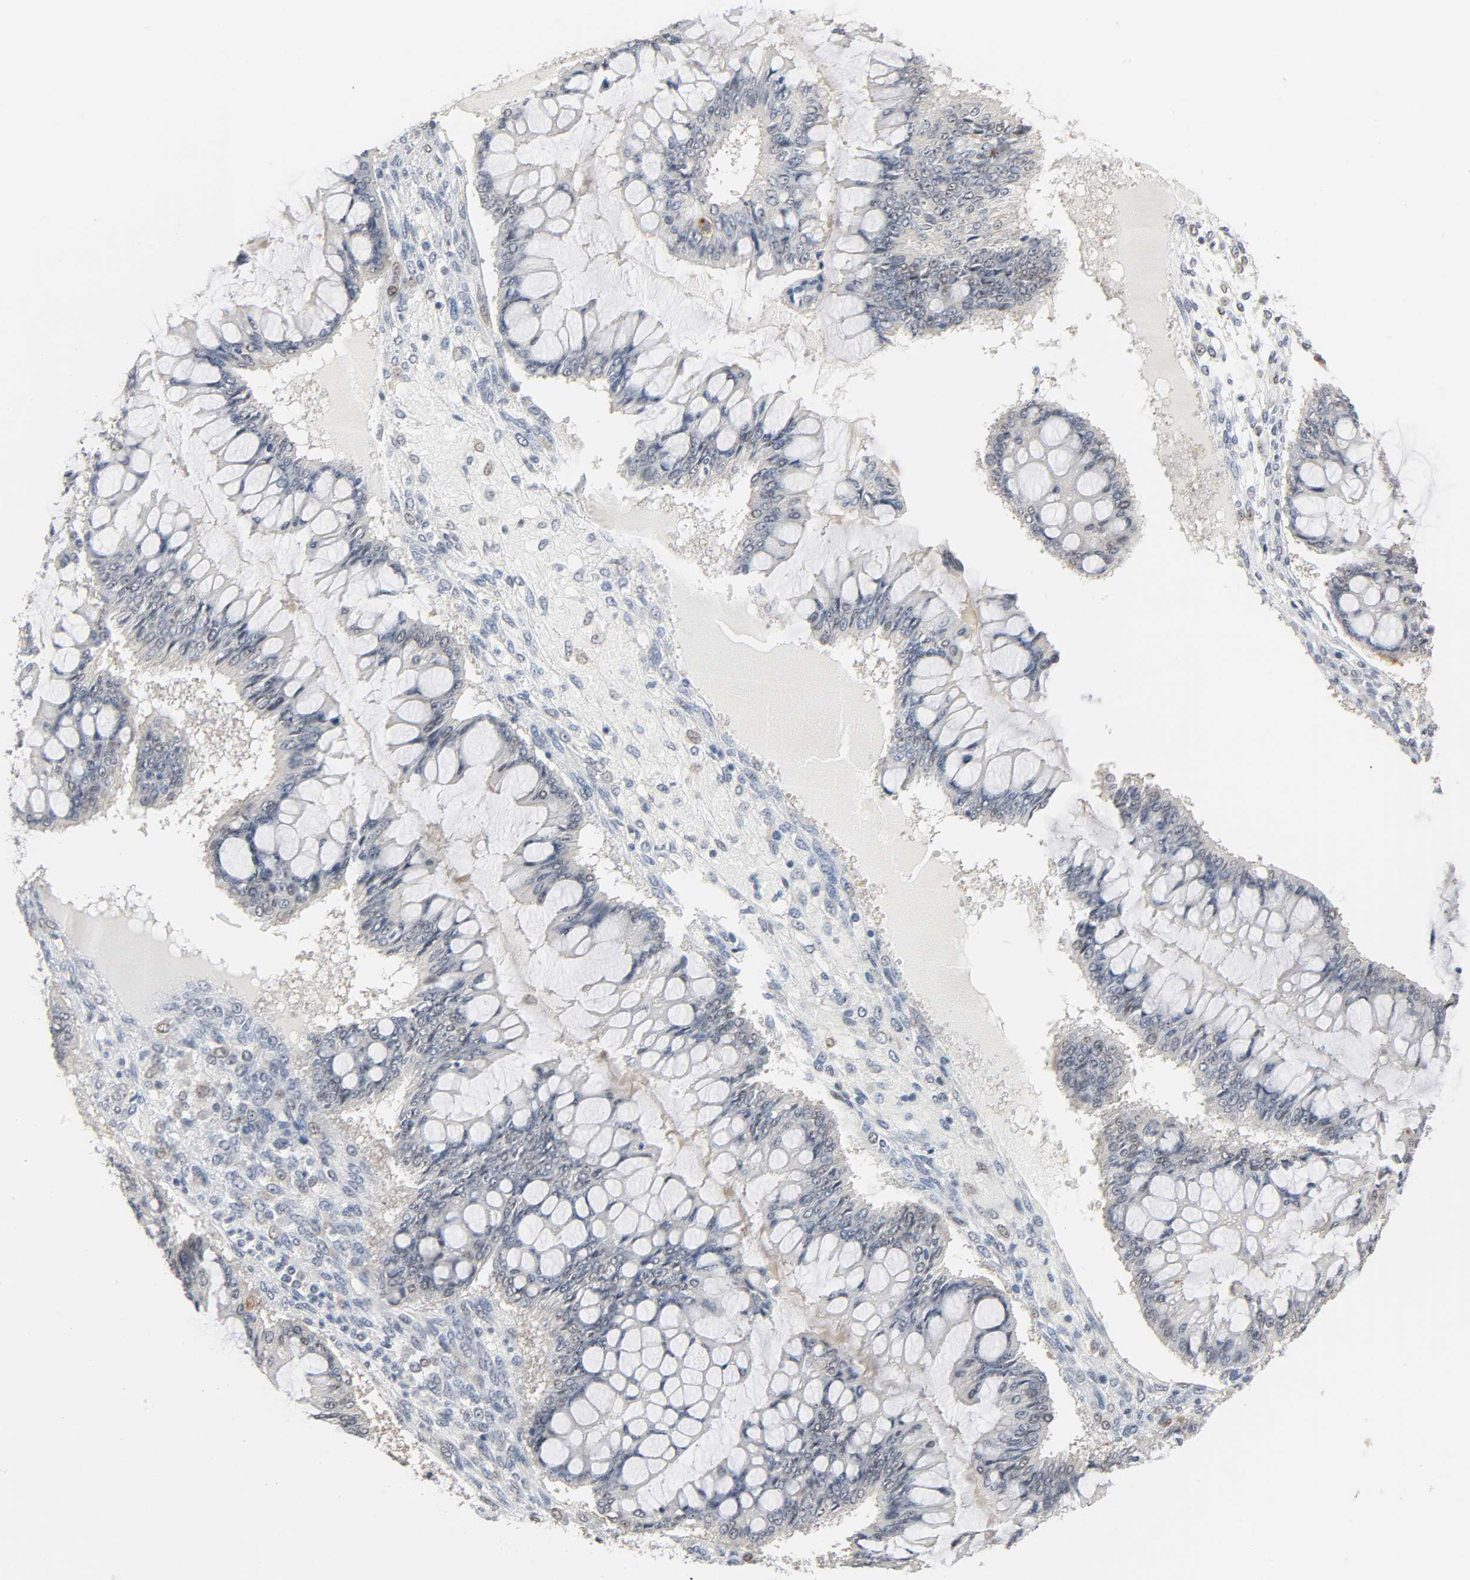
{"staining": {"intensity": "negative", "quantity": "none", "location": "none"}, "tissue": "ovarian cancer", "cell_type": "Tumor cells", "image_type": "cancer", "snomed": [{"axis": "morphology", "description": "Cystadenocarcinoma, mucinous, NOS"}, {"axis": "topography", "description": "Ovary"}], "caption": "Mucinous cystadenocarcinoma (ovarian) was stained to show a protein in brown. There is no significant staining in tumor cells.", "gene": "ACSS2", "patient": {"sex": "female", "age": 73}}